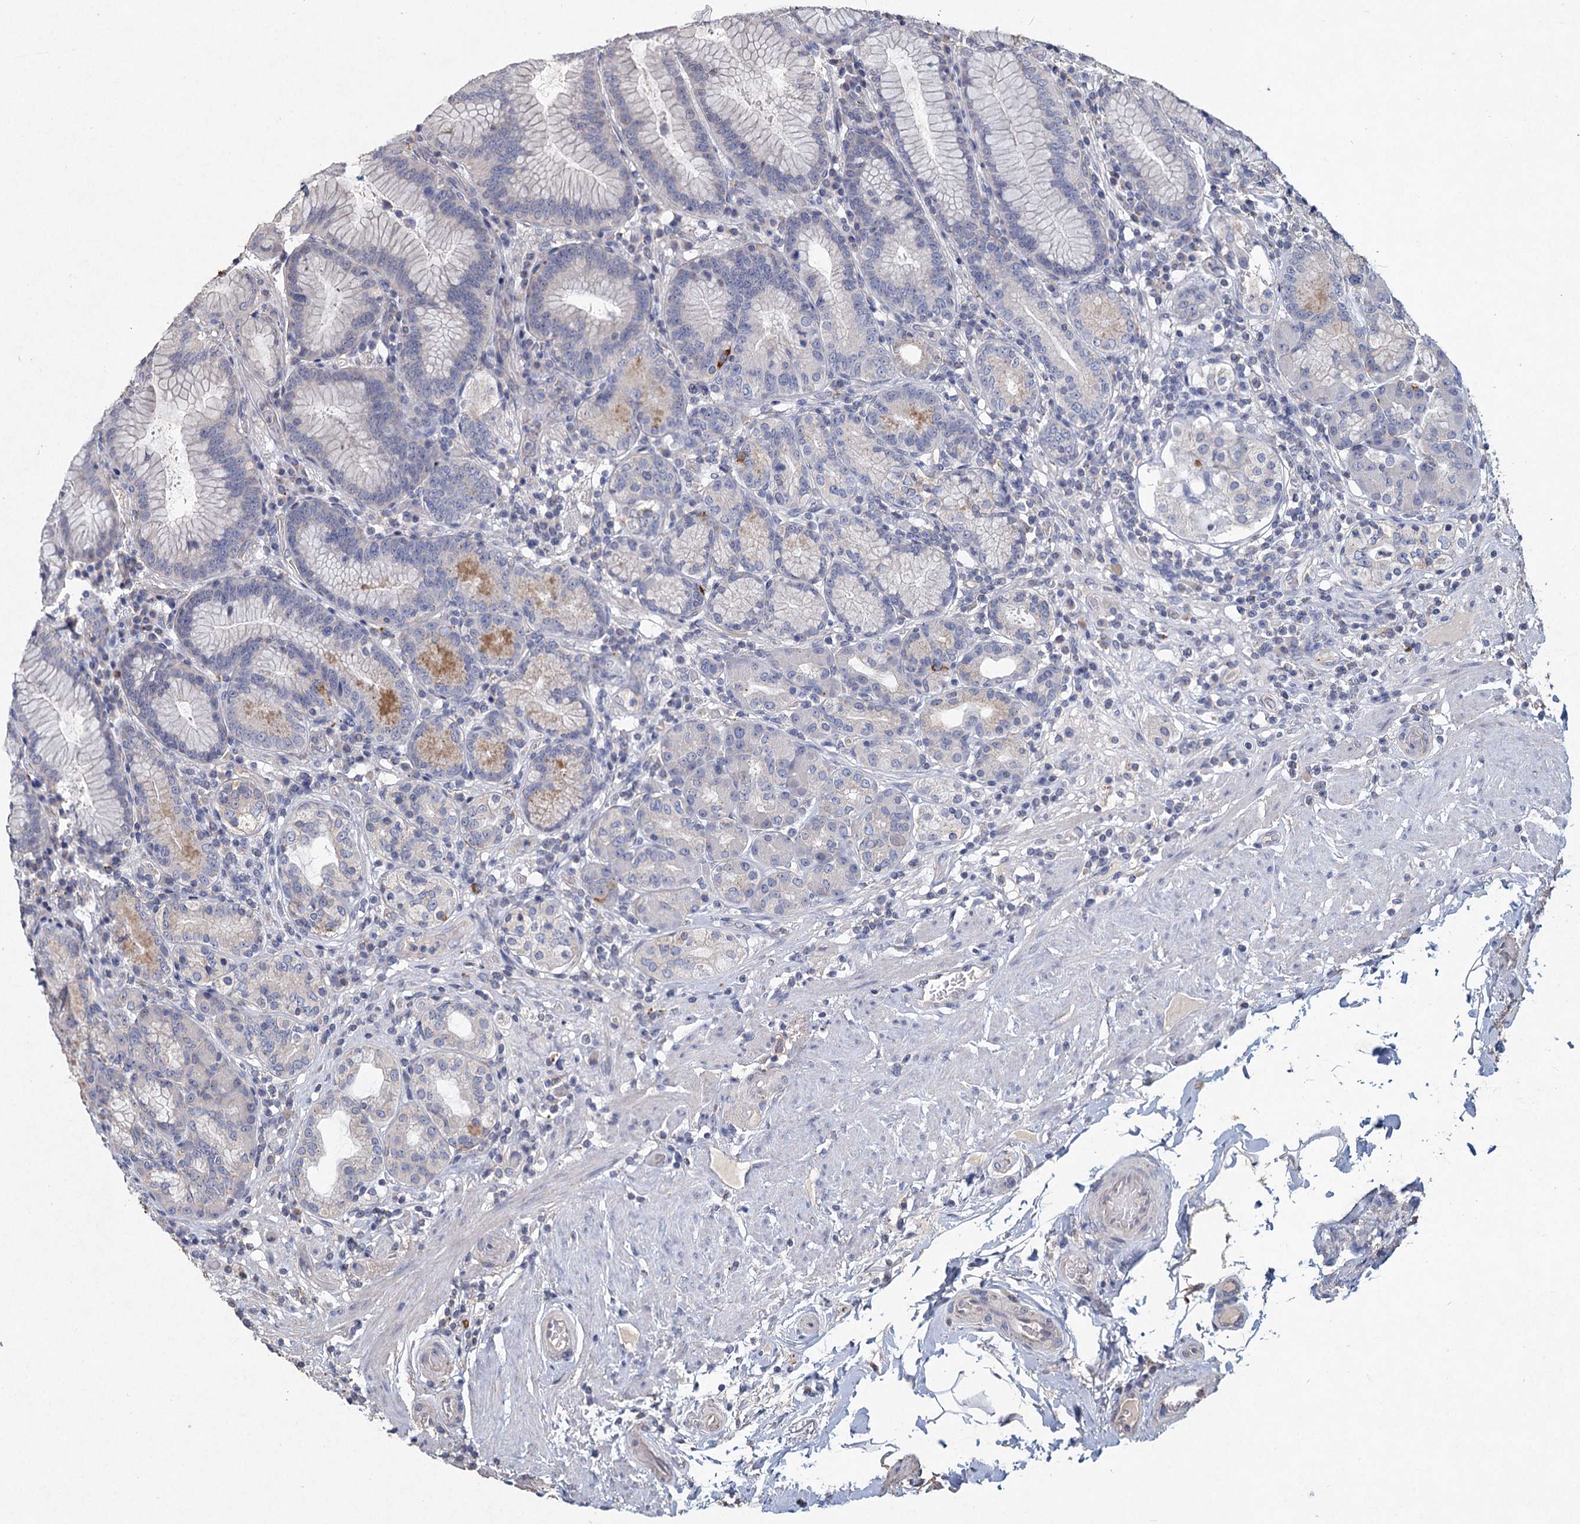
{"staining": {"intensity": "moderate", "quantity": "<25%", "location": "cytoplasmic/membranous"}, "tissue": "stomach", "cell_type": "Glandular cells", "image_type": "normal", "snomed": [{"axis": "morphology", "description": "Normal tissue, NOS"}, {"axis": "topography", "description": "Stomach, upper"}, {"axis": "topography", "description": "Stomach, lower"}], "caption": "The histopathology image shows a brown stain indicating the presence of a protein in the cytoplasmic/membranous of glandular cells in stomach. (DAB = brown stain, brightfield microscopy at high magnification).", "gene": "HES2", "patient": {"sex": "female", "age": 76}}